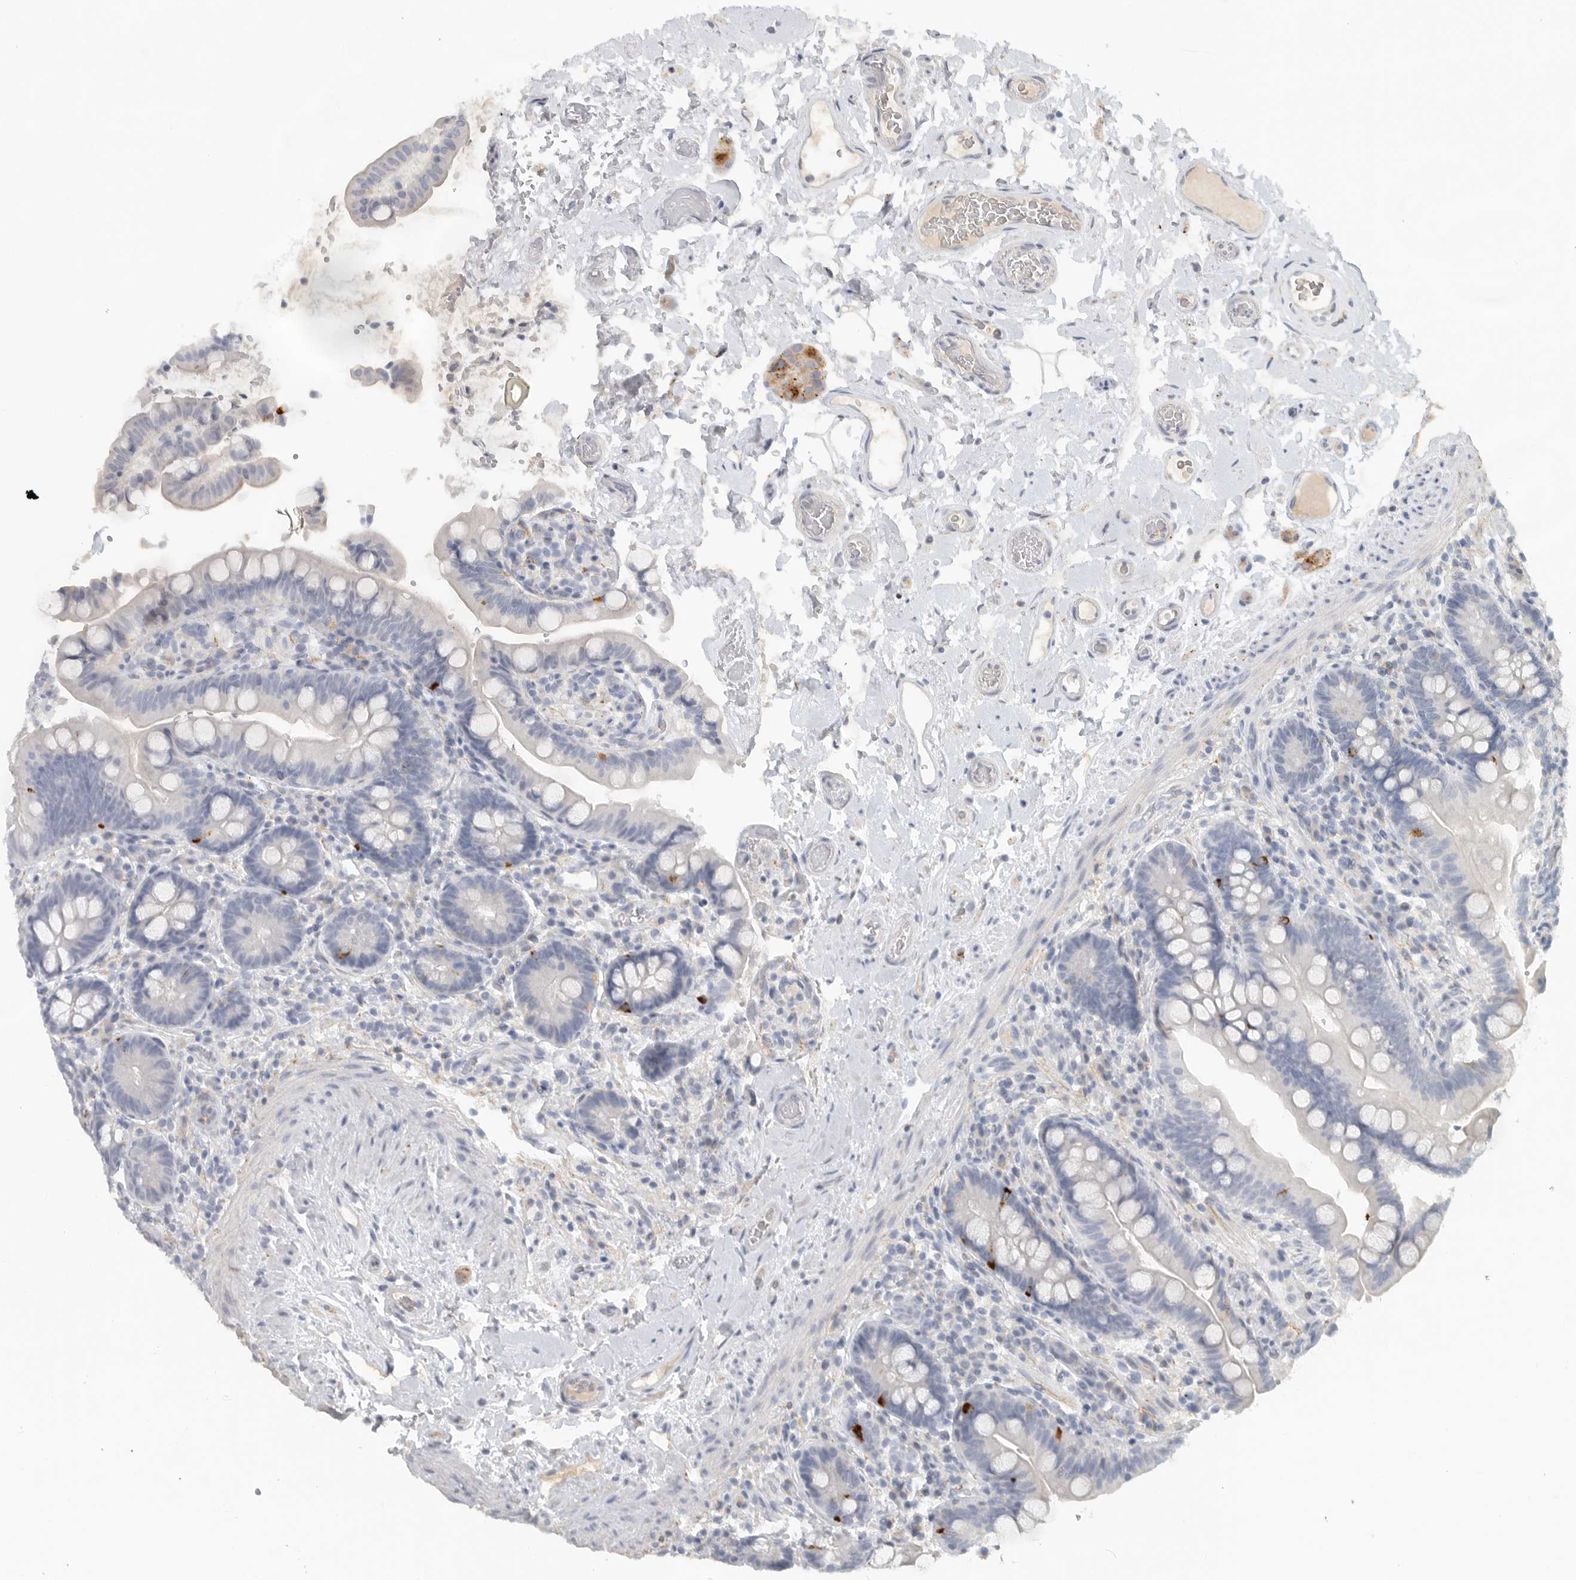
{"staining": {"intensity": "negative", "quantity": "none", "location": "none"}, "tissue": "colon", "cell_type": "Endothelial cells", "image_type": "normal", "snomed": [{"axis": "morphology", "description": "Normal tissue, NOS"}, {"axis": "topography", "description": "Smooth muscle"}, {"axis": "topography", "description": "Colon"}], "caption": "This is a micrograph of immunohistochemistry (IHC) staining of benign colon, which shows no positivity in endothelial cells.", "gene": "PAM", "patient": {"sex": "male", "age": 73}}